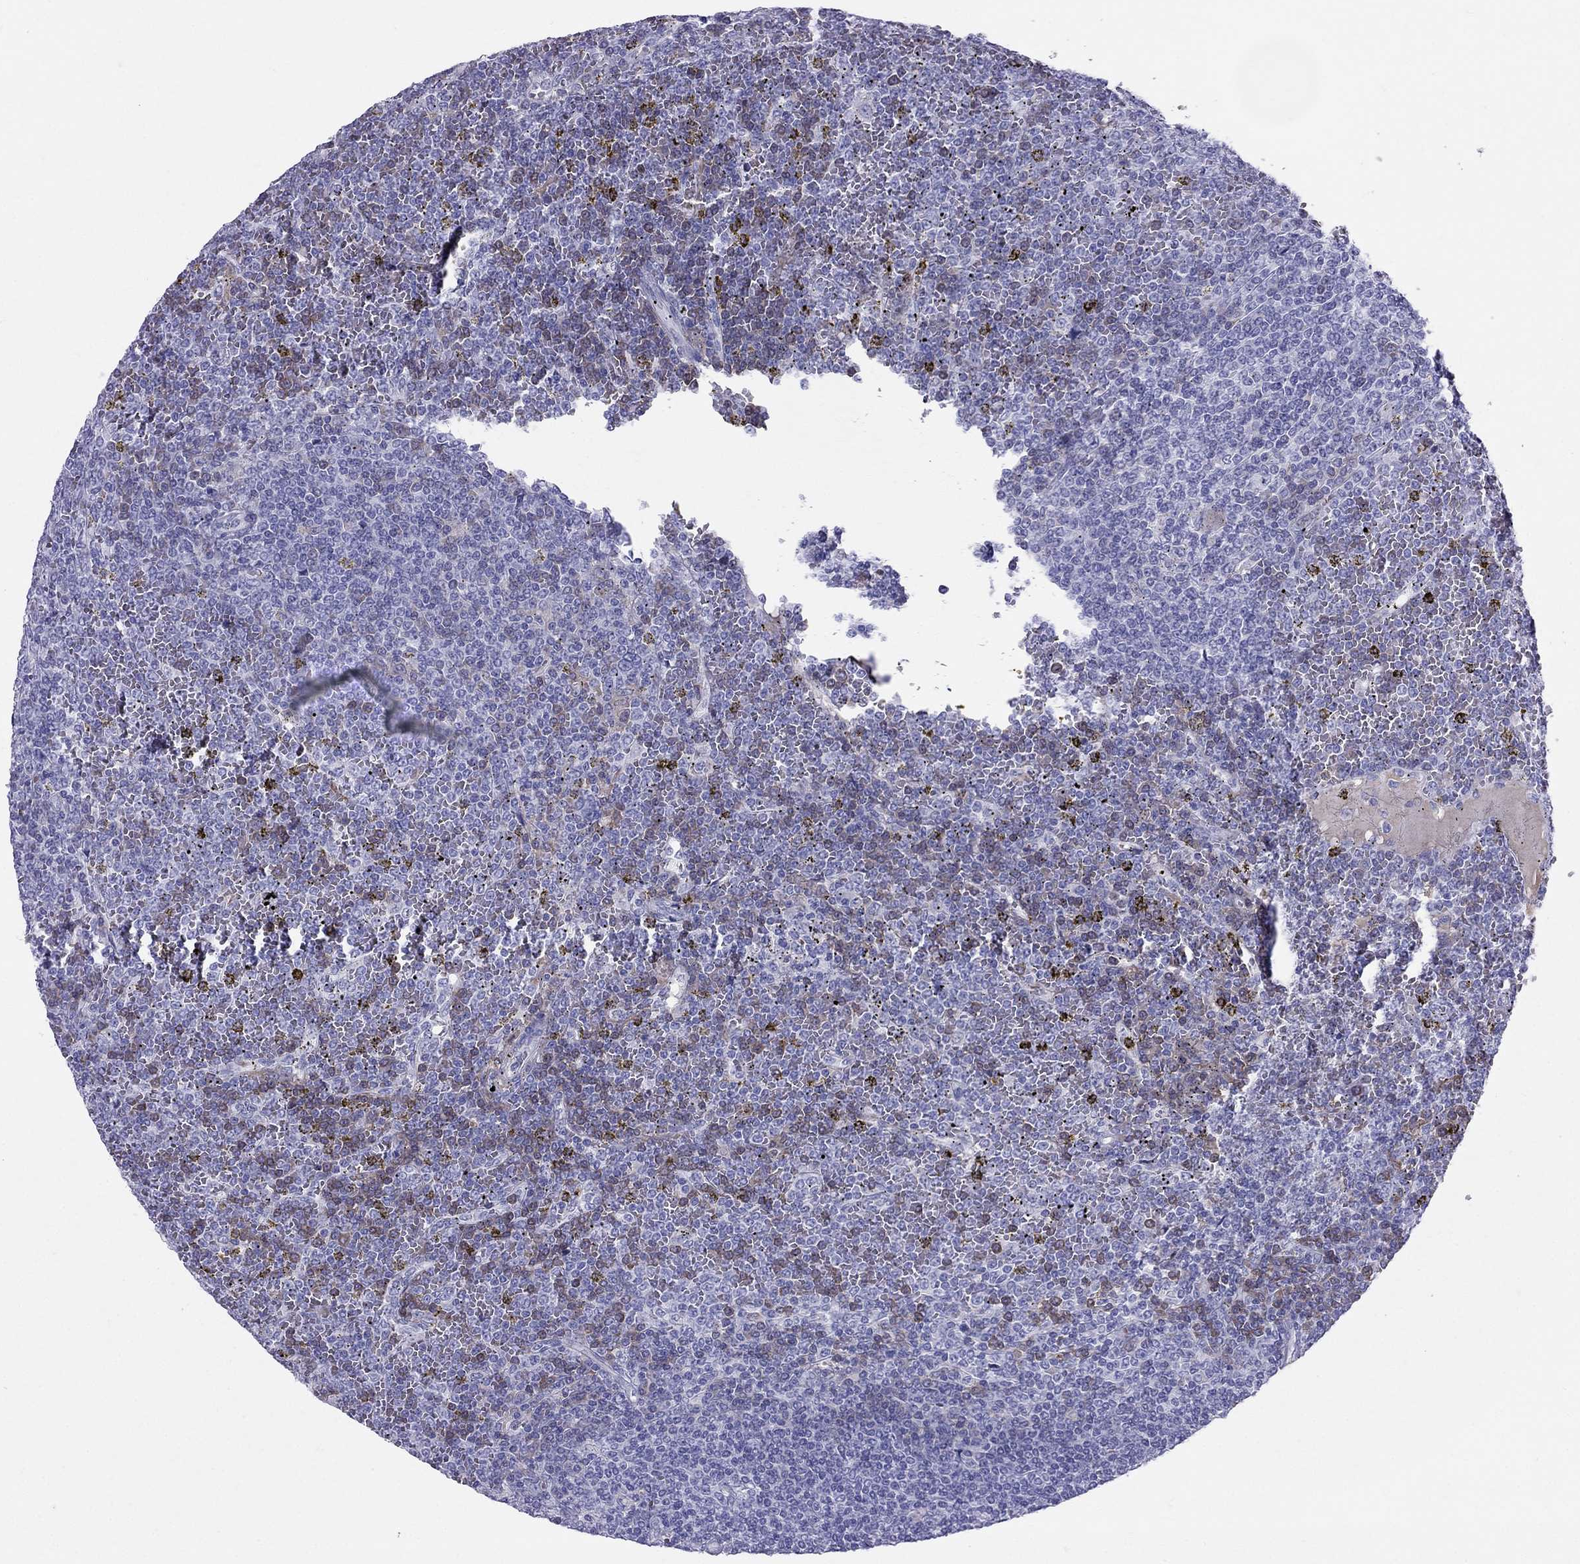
{"staining": {"intensity": "negative", "quantity": "none", "location": "none"}, "tissue": "lymphoma", "cell_type": "Tumor cells", "image_type": "cancer", "snomed": [{"axis": "morphology", "description": "Malignant lymphoma, non-Hodgkin's type, Low grade"}, {"axis": "topography", "description": "Spleen"}], "caption": "Immunohistochemistry (IHC) photomicrograph of human low-grade malignant lymphoma, non-Hodgkin's type stained for a protein (brown), which demonstrates no staining in tumor cells.", "gene": "DNAAF6", "patient": {"sex": "female", "age": 19}}